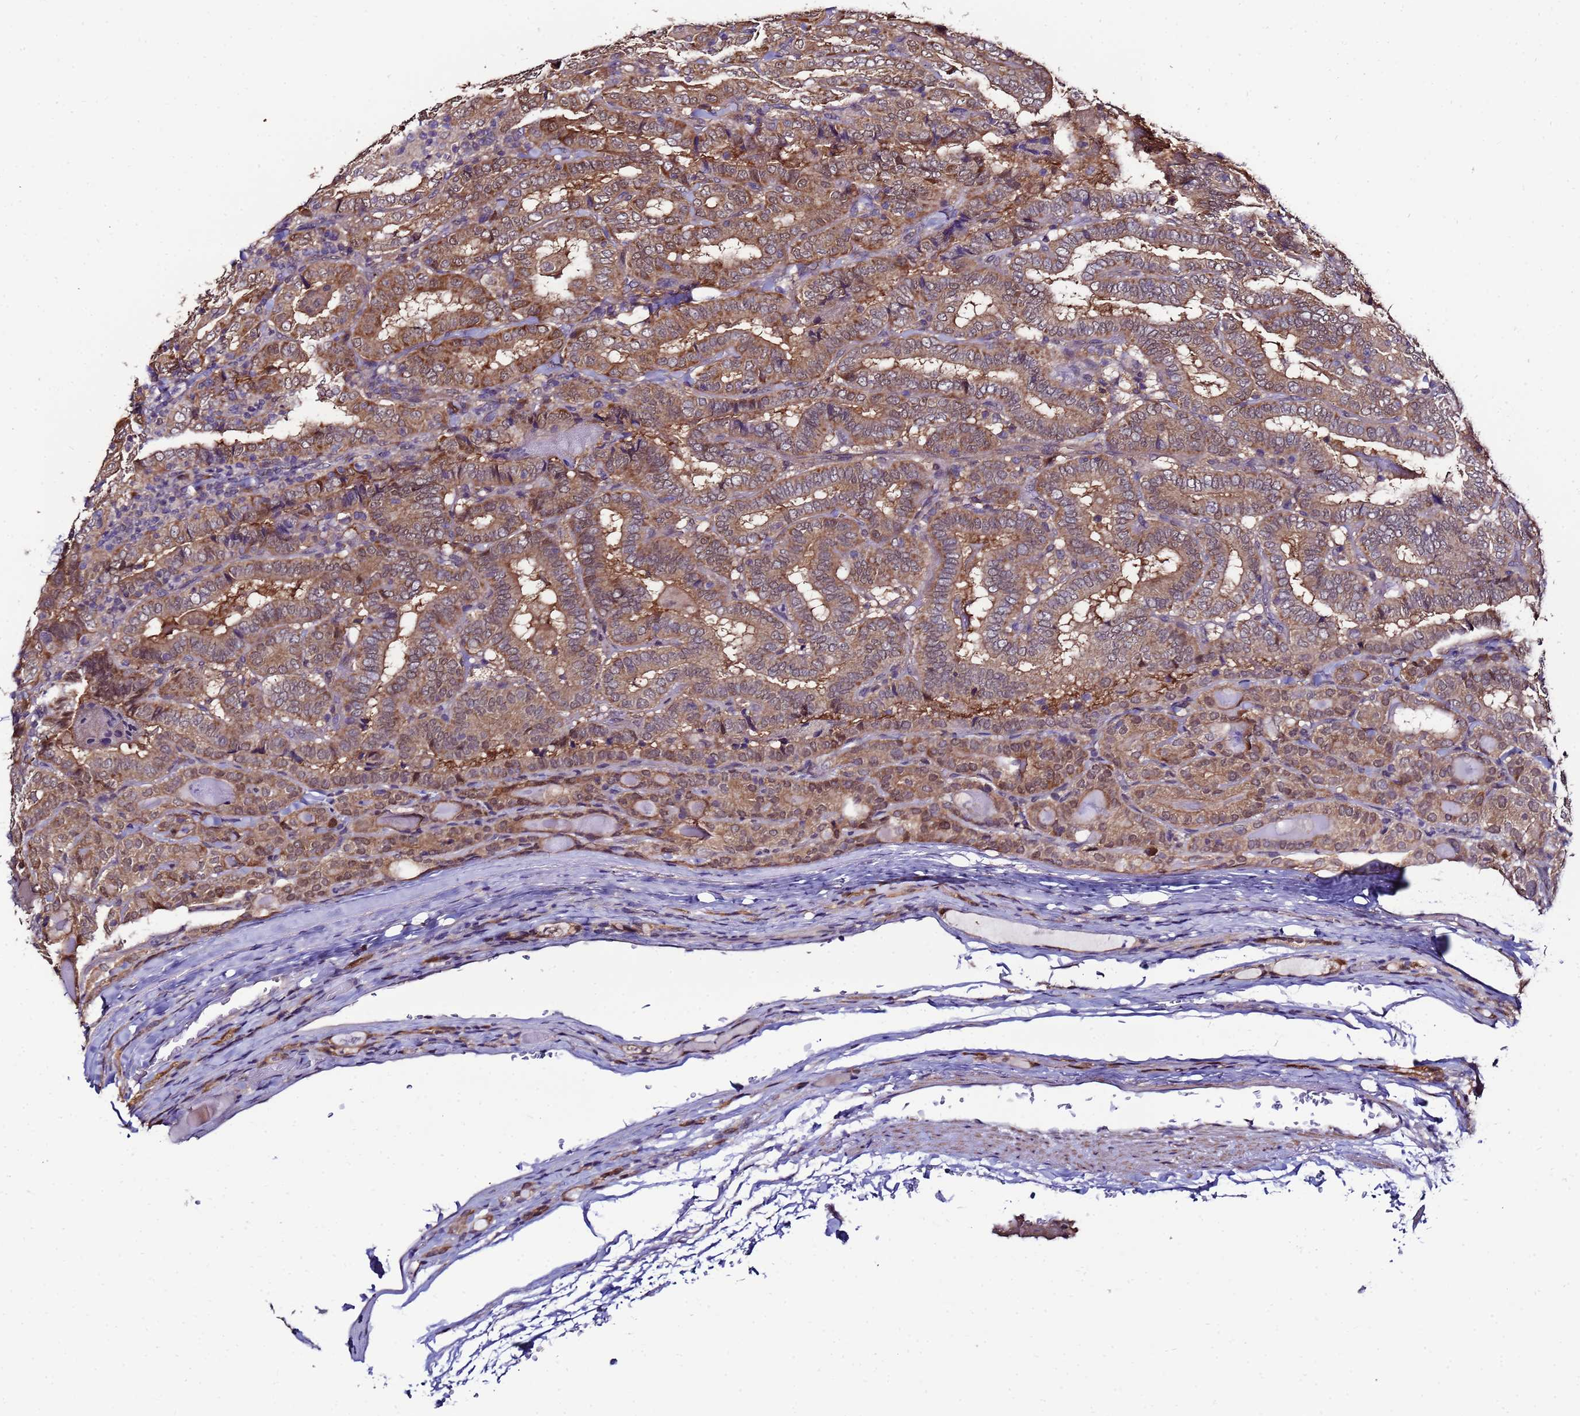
{"staining": {"intensity": "moderate", "quantity": ">75%", "location": "cytoplasmic/membranous"}, "tissue": "thyroid cancer", "cell_type": "Tumor cells", "image_type": "cancer", "snomed": [{"axis": "morphology", "description": "Papillary adenocarcinoma, NOS"}, {"axis": "topography", "description": "Thyroid gland"}], "caption": "Tumor cells show moderate cytoplasmic/membranous expression in about >75% of cells in papillary adenocarcinoma (thyroid).", "gene": "NAXE", "patient": {"sex": "female", "age": 72}}